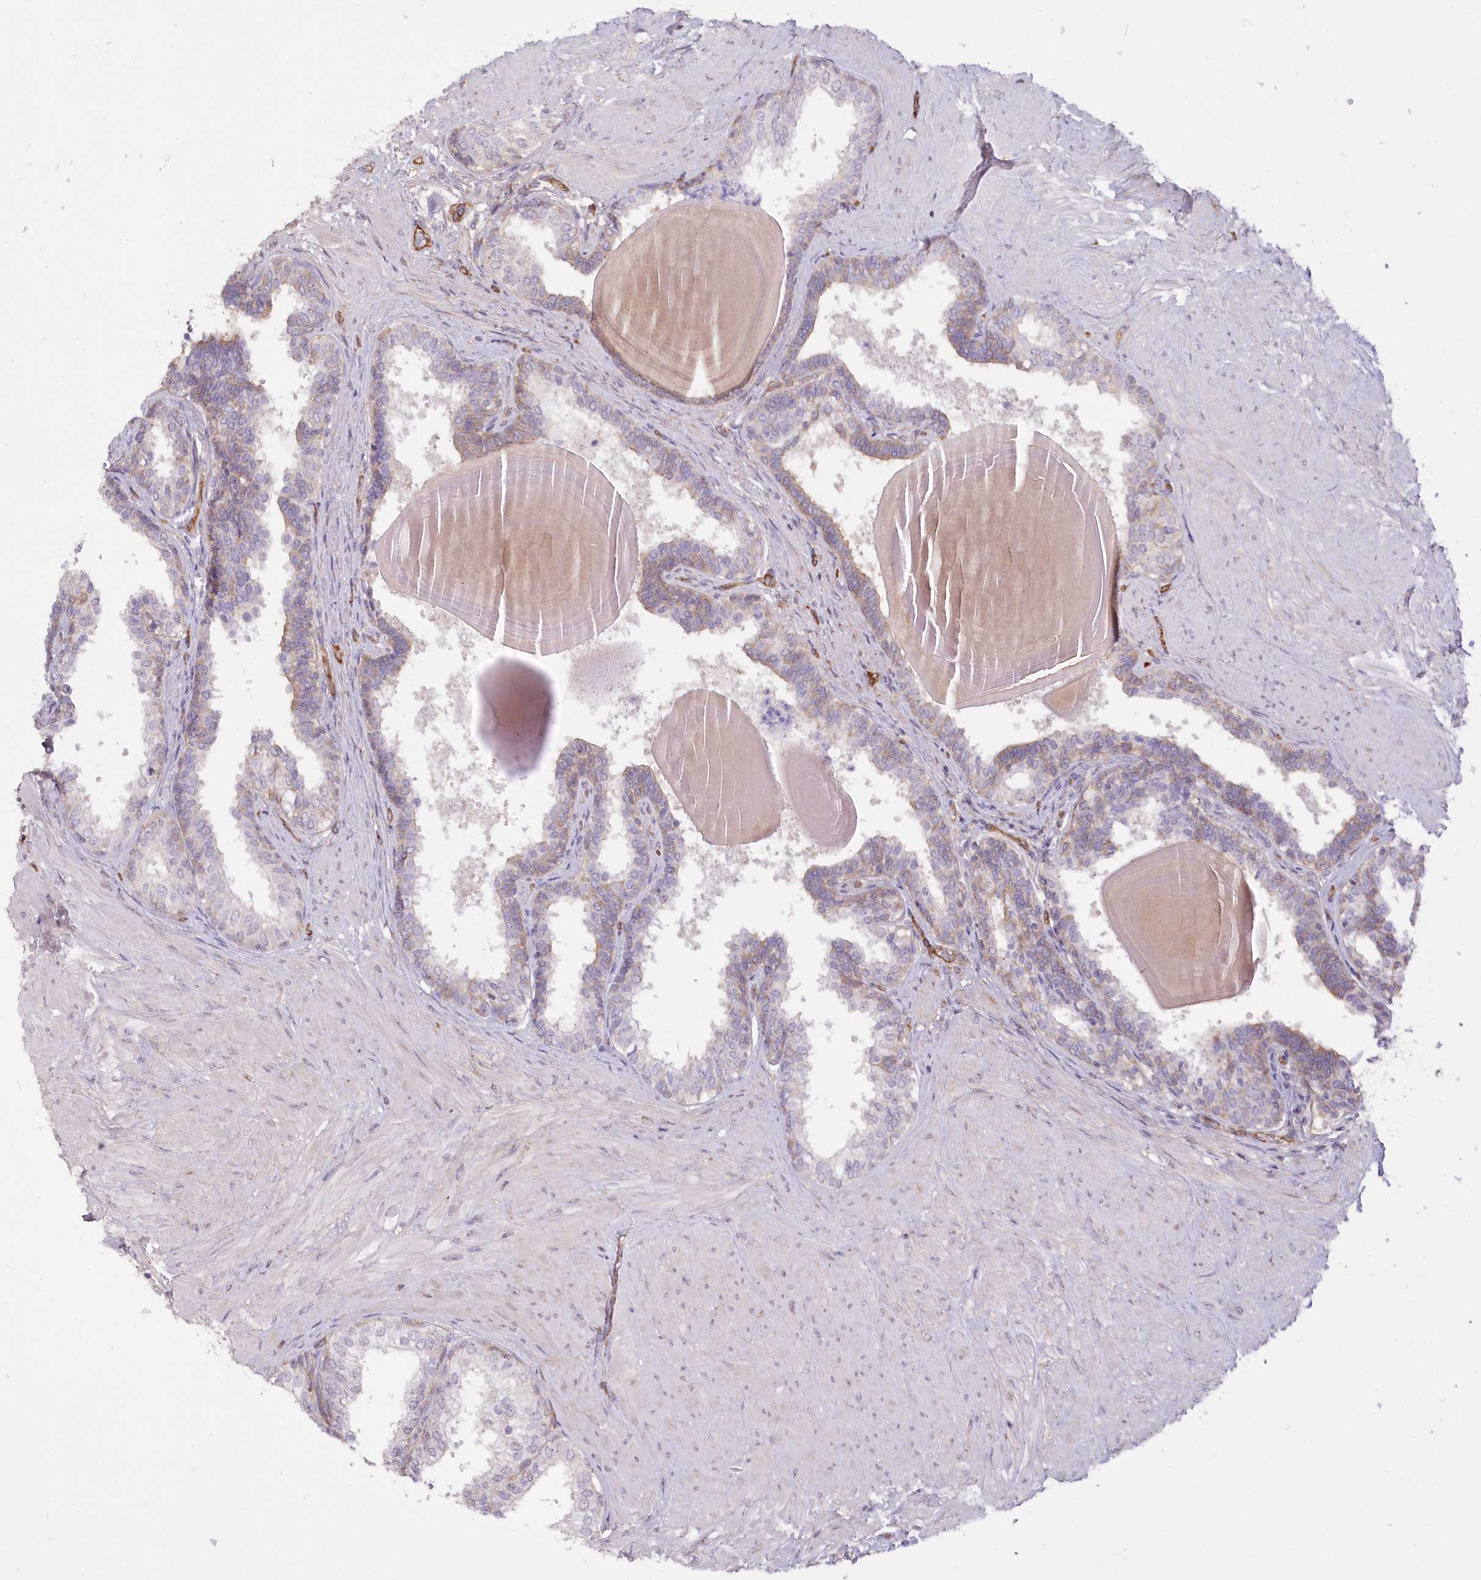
{"staining": {"intensity": "moderate", "quantity": "25%-75%", "location": "cytoplasmic/membranous"}, "tissue": "prostate", "cell_type": "Glandular cells", "image_type": "normal", "snomed": [{"axis": "morphology", "description": "Normal tissue, NOS"}, {"axis": "topography", "description": "Prostate"}], "caption": "Immunohistochemical staining of unremarkable prostate exhibits 25%-75% levels of moderate cytoplasmic/membranous protein positivity in about 25%-75% of glandular cells.", "gene": "RAB11FIP5", "patient": {"sex": "male", "age": 48}}